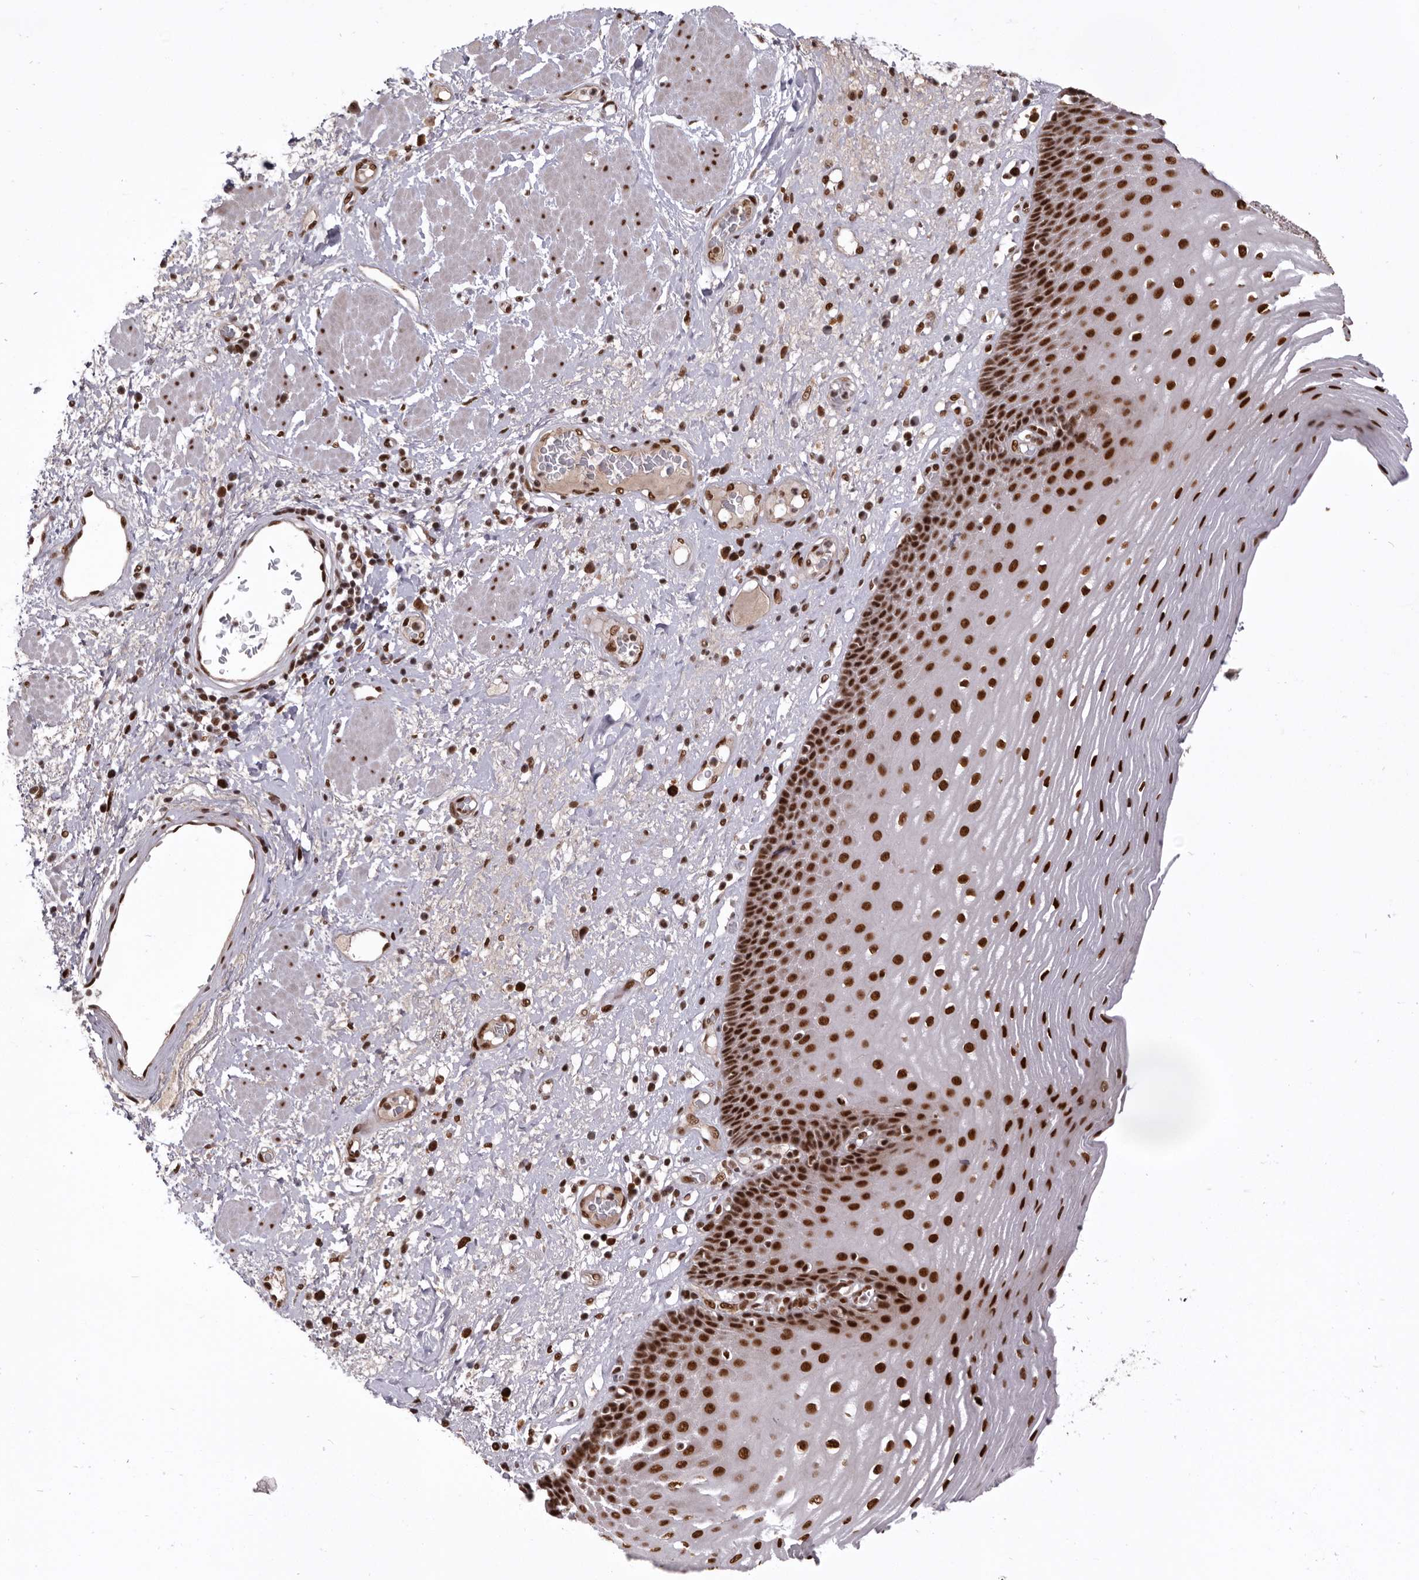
{"staining": {"intensity": "strong", "quantity": ">75%", "location": "nuclear"}, "tissue": "esophagus", "cell_type": "Squamous epithelial cells", "image_type": "normal", "snomed": [{"axis": "morphology", "description": "Normal tissue, NOS"}, {"axis": "morphology", "description": "Adenocarcinoma, NOS"}, {"axis": "topography", "description": "Esophagus"}], "caption": "A high-resolution photomicrograph shows immunohistochemistry staining of benign esophagus, which displays strong nuclear positivity in approximately >75% of squamous epithelial cells.", "gene": "CHTOP", "patient": {"sex": "male", "age": 62}}